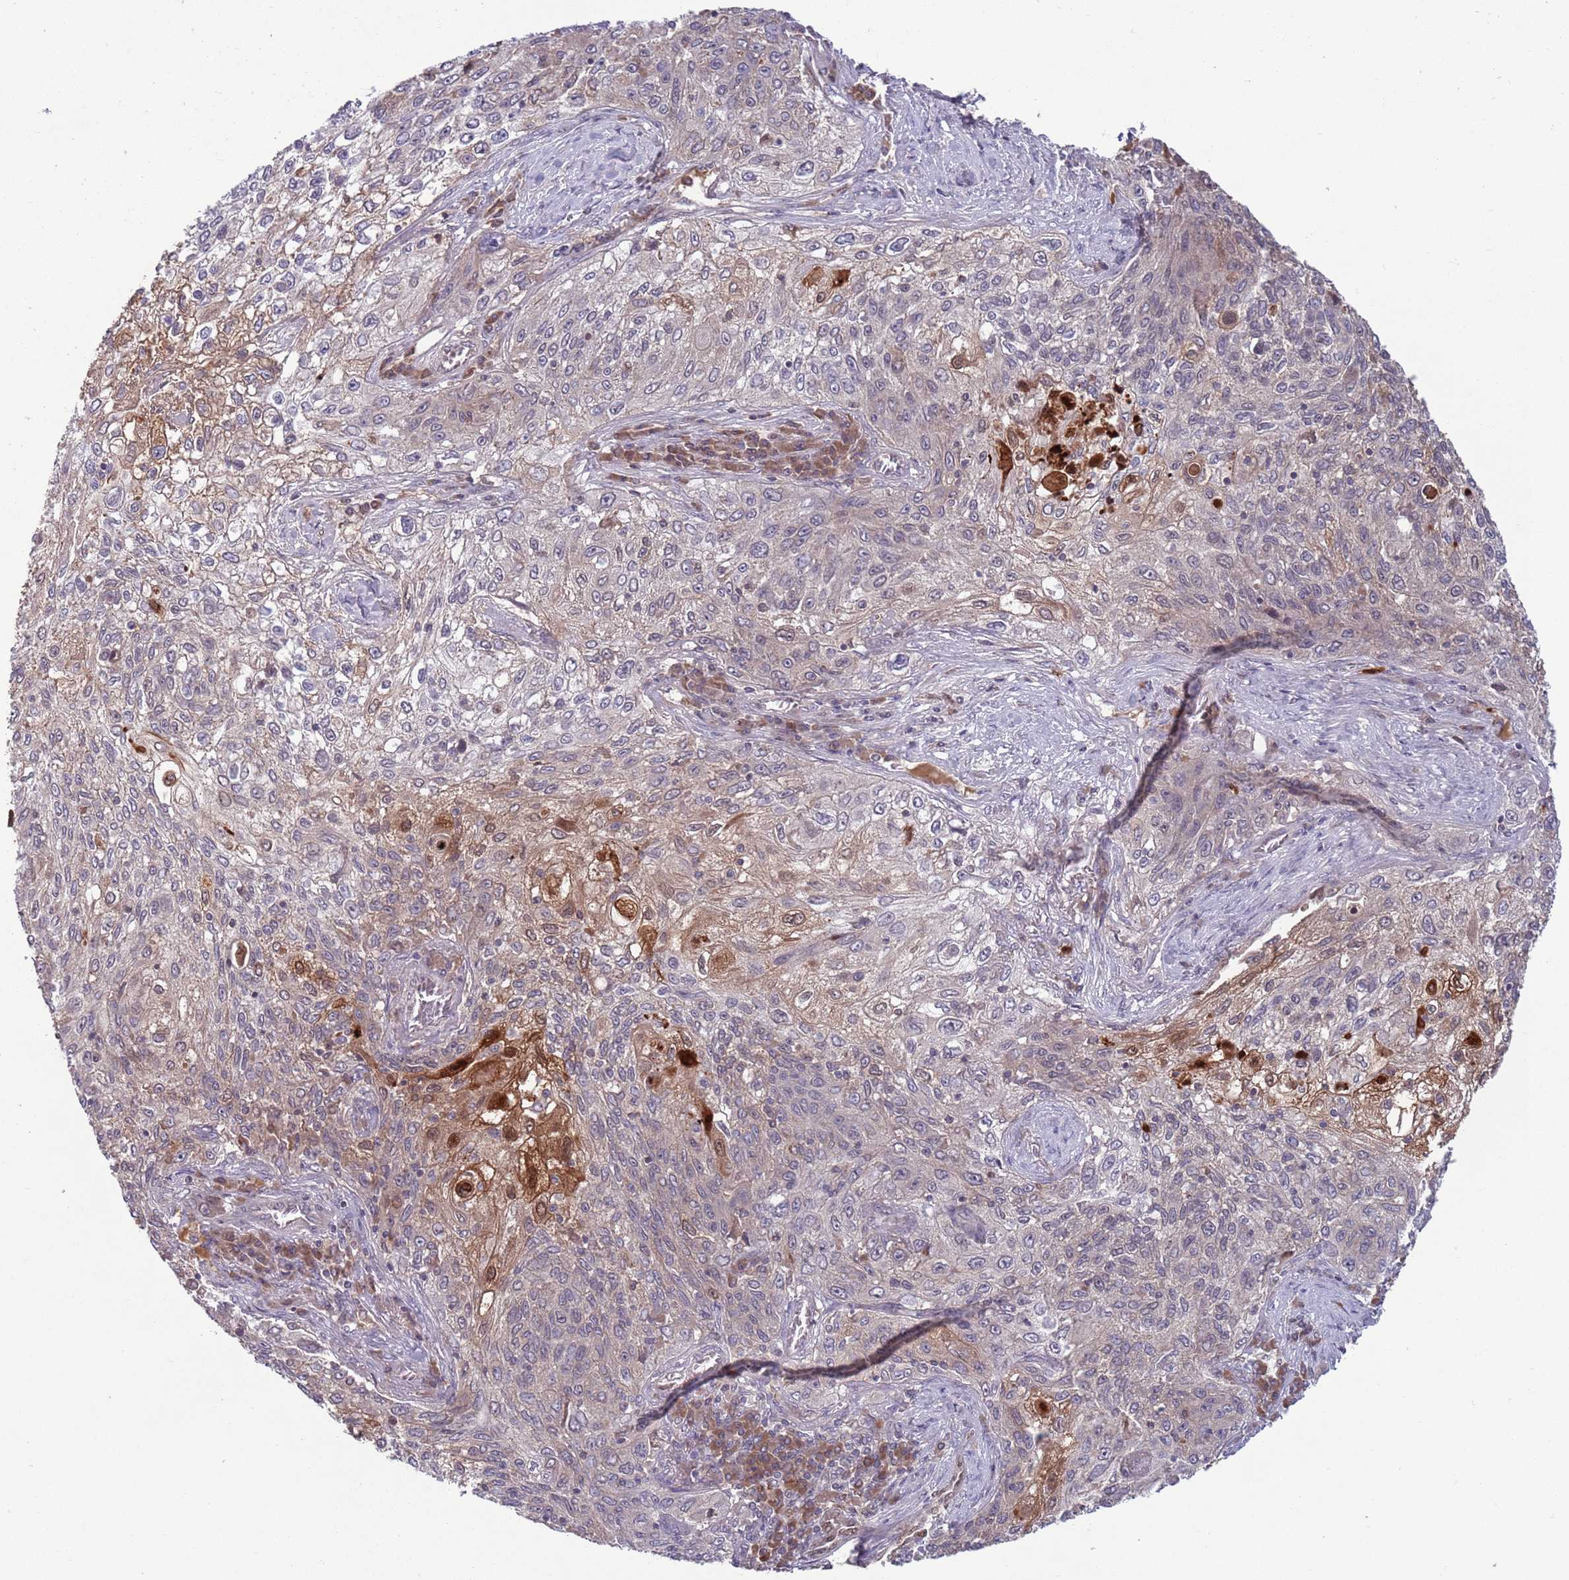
{"staining": {"intensity": "weak", "quantity": "<25%", "location": "cytoplasmic/membranous"}, "tissue": "lung cancer", "cell_type": "Tumor cells", "image_type": "cancer", "snomed": [{"axis": "morphology", "description": "Squamous cell carcinoma, NOS"}, {"axis": "topography", "description": "Lung"}], "caption": "This is an IHC micrograph of lung cancer (squamous cell carcinoma). There is no staining in tumor cells.", "gene": "TYW1", "patient": {"sex": "female", "age": 69}}